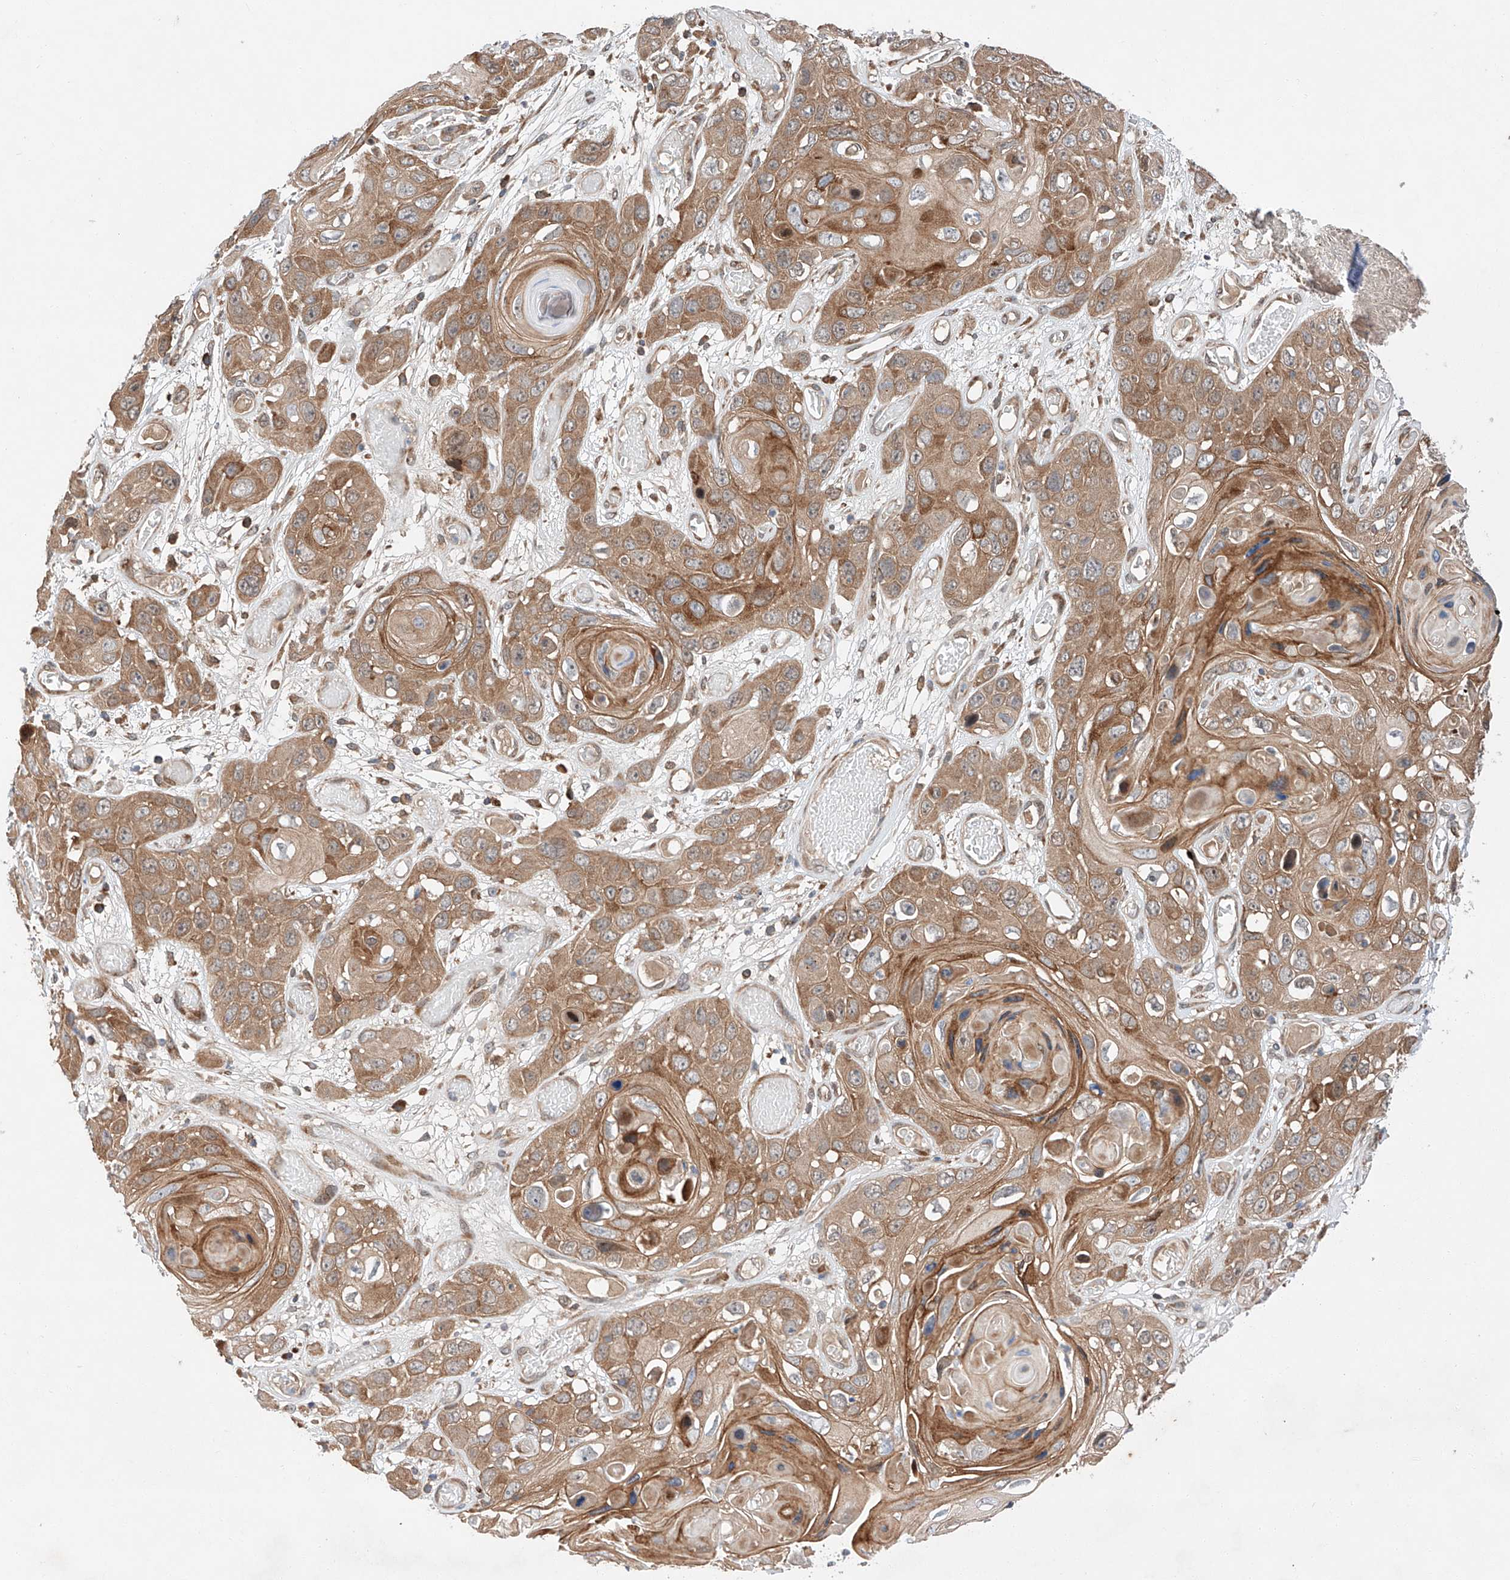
{"staining": {"intensity": "moderate", "quantity": ">75%", "location": "cytoplasmic/membranous"}, "tissue": "skin cancer", "cell_type": "Tumor cells", "image_type": "cancer", "snomed": [{"axis": "morphology", "description": "Squamous cell carcinoma, NOS"}, {"axis": "topography", "description": "Skin"}], "caption": "This histopathology image reveals IHC staining of human skin cancer, with medium moderate cytoplasmic/membranous positivity in approximately >75% of tumor cells.", "gene": "RUSC1", "patient": {"sex": "male", "age": 55}}